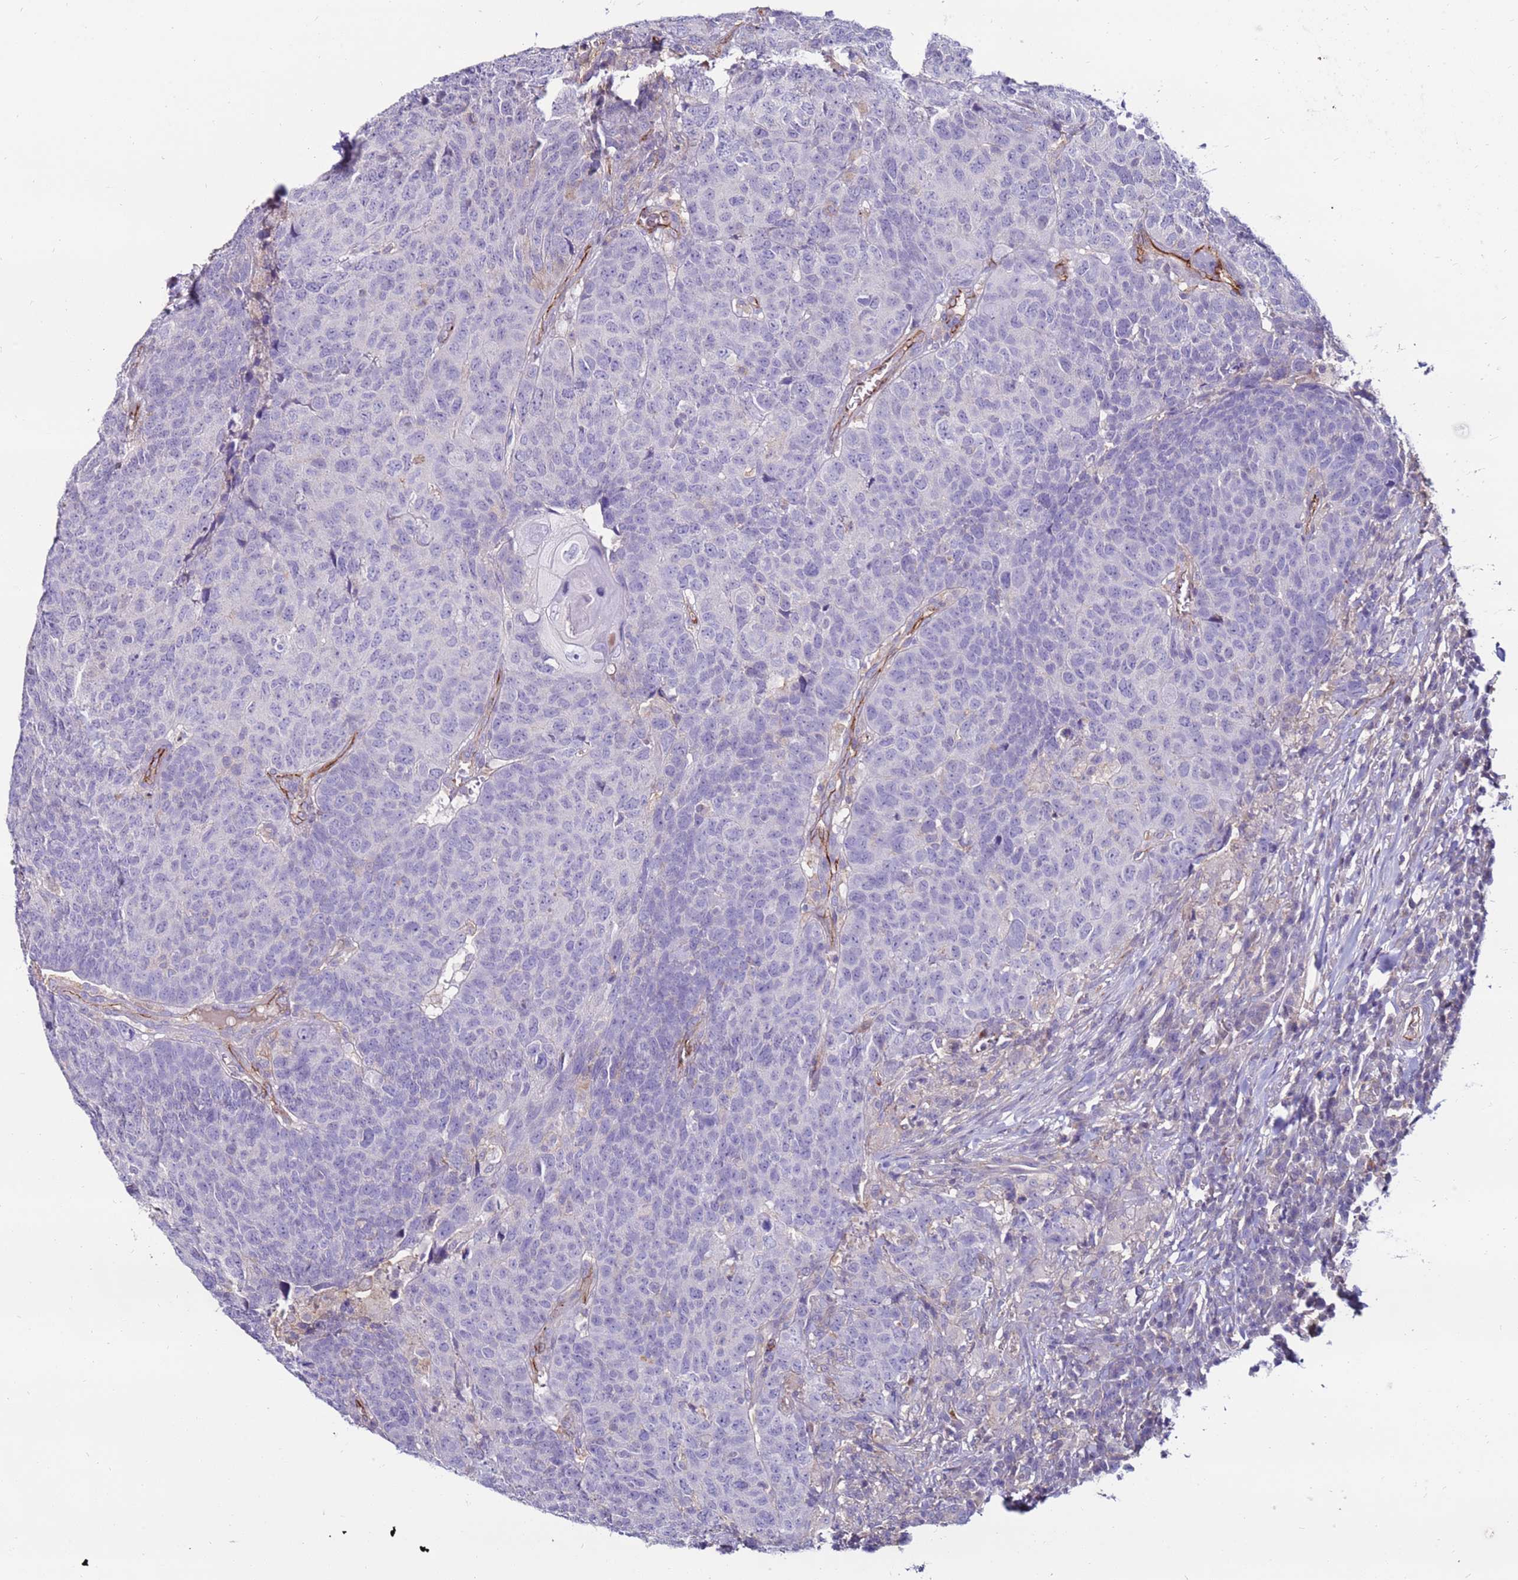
{"staining": {"intensity": "negative", "quantity": "none", "location": "none"}, "tissue": "head and neck cancer", "cell_type": "Tumor cells", "image_type": "cancer", "snomed": [{"axis": "morphology", "description": "Normal tissue, NOS"}, {"axis": "morphology", "description": "Squamous cell carcinoma, NOS"}, {"axis": "topography", "description": "Skeletal muscle"}, {"axis": "topography", "description": "Vascular tissue"}, {"axis": "topography", "description": "Peripheral nerve tissue"}, {"axis": "topography", "description": "Head-Neck"}], "caption": "Immunohistochemical staining of head and neck cancer (squamous cell carcinoma) displays no significant positivity in tumor cells.", "gene": "CLEC4M", "patient": {"sex": "male", "age": 66}}